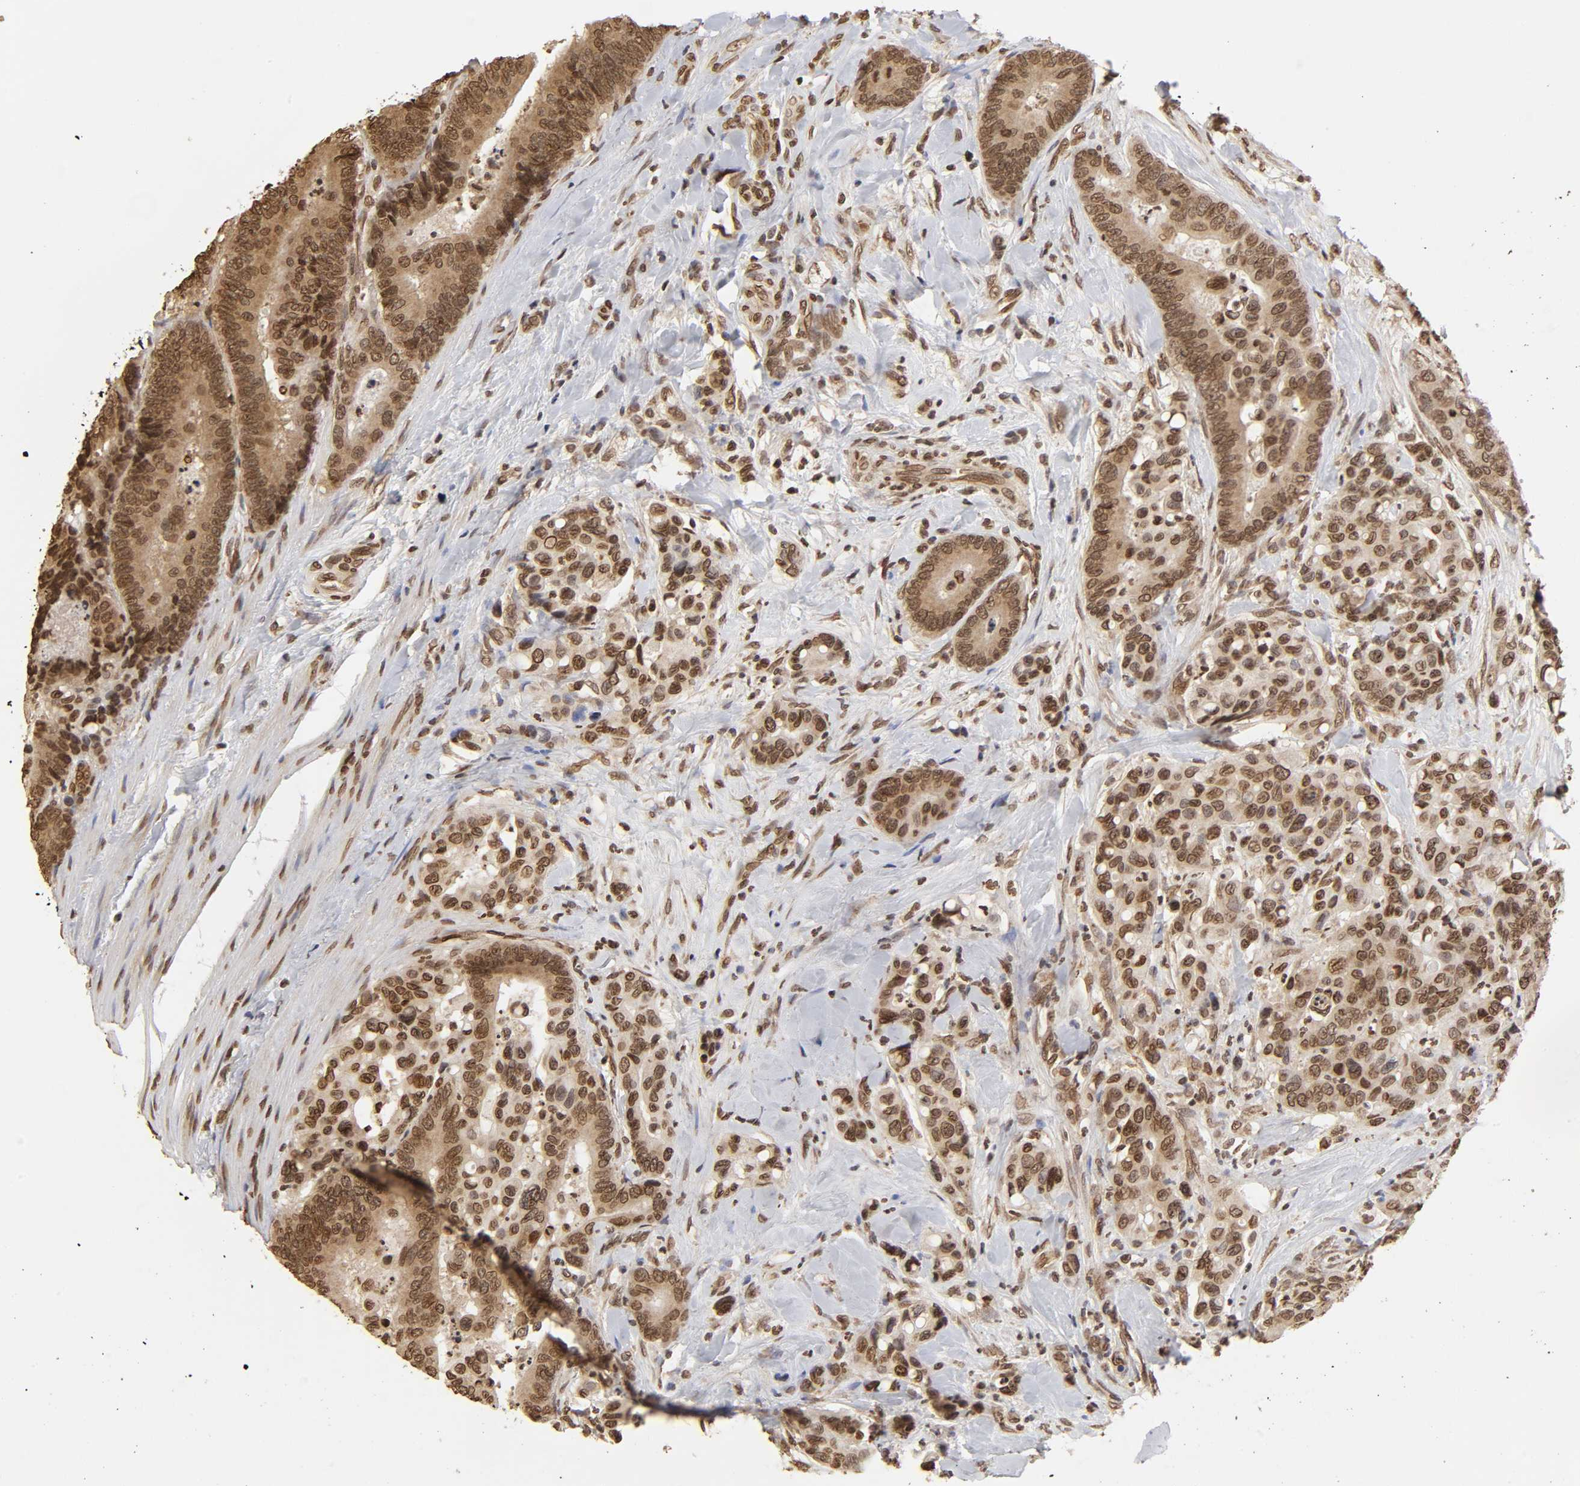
{"staining": {"intensity": "moderate", "quantity": ">75%", "location": "cytoplasmic/membranous,nuclear"}, "tissue": "colorectal cancer", "cell_type": "Tumor cells", "image_type": "cancer", "snomed": [{"axis": "morphology", "description": "Normal tissue, NOS"}, {"axis": "morphology", "description": "Adenocarcinoma, NOS"}, {"axis": "topography", "description": "Colon"}], "caption": "This is an image of IHC staining of colorectal cancer (adenocarcinoma), which shows moderate positivity in the cytoplasmic/membranous and nuclear of tumor cells.", "gene": "MLLT6", "patient": {"sex": "male", "age": 82}}